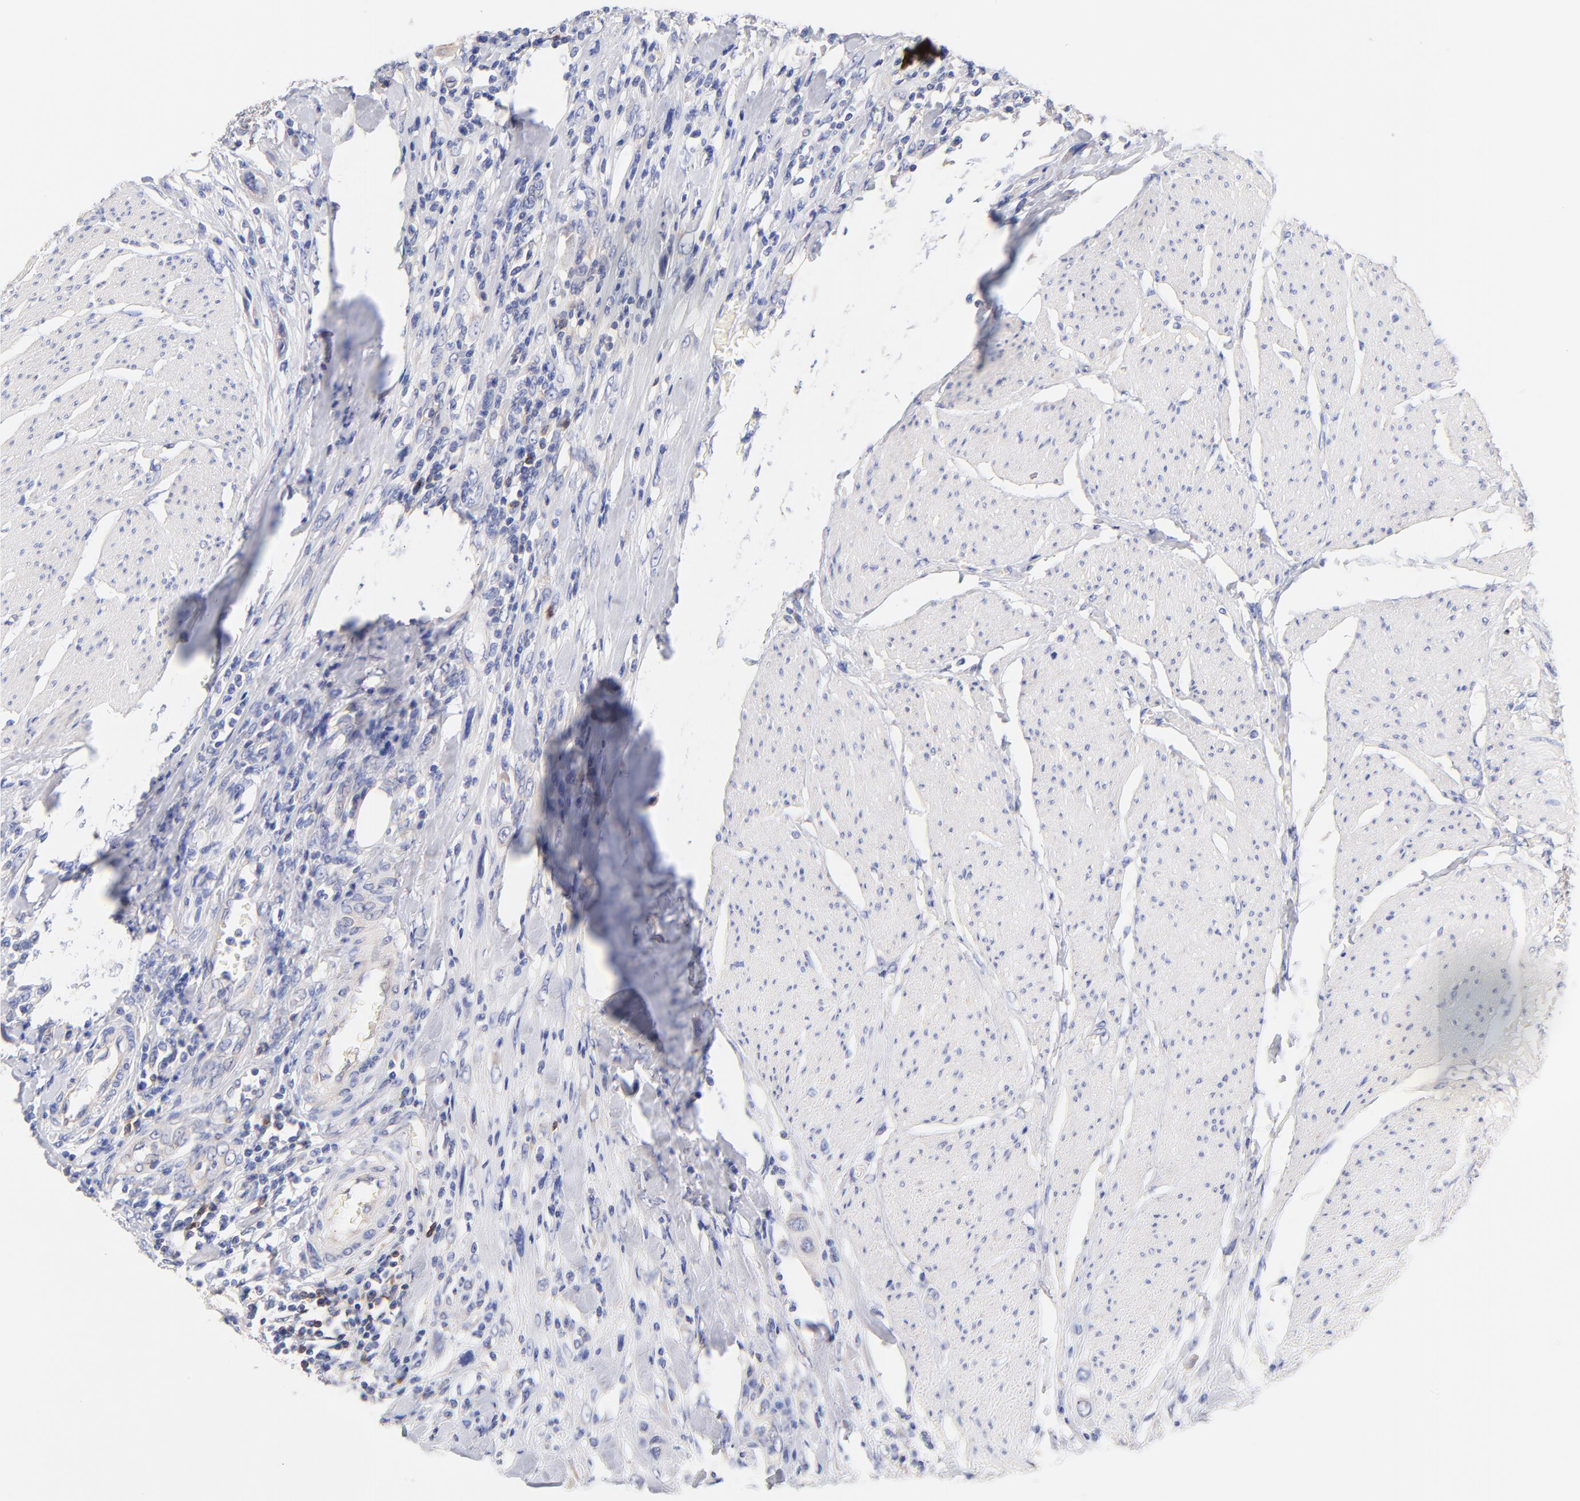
{"staining": {"intensity": "negative", "quantity": "none", "location": "none"}, "tissue": "urothelial cancer", "cell_type": "Tumor cells", "image_type": "cancer", "snomed": [{"axis": "morphology", "description": "Urothelial carcinoma, High grade"}, {"axis": "topography", "description": "Urinary bladder"}], "caption": "Photomicrograph shows no protein positivity in tumor cells of high-grade urothelial carcinoma tissue.", "gene": "TNFRSF13C", "patient": {"sex": "male", "age": 50}}